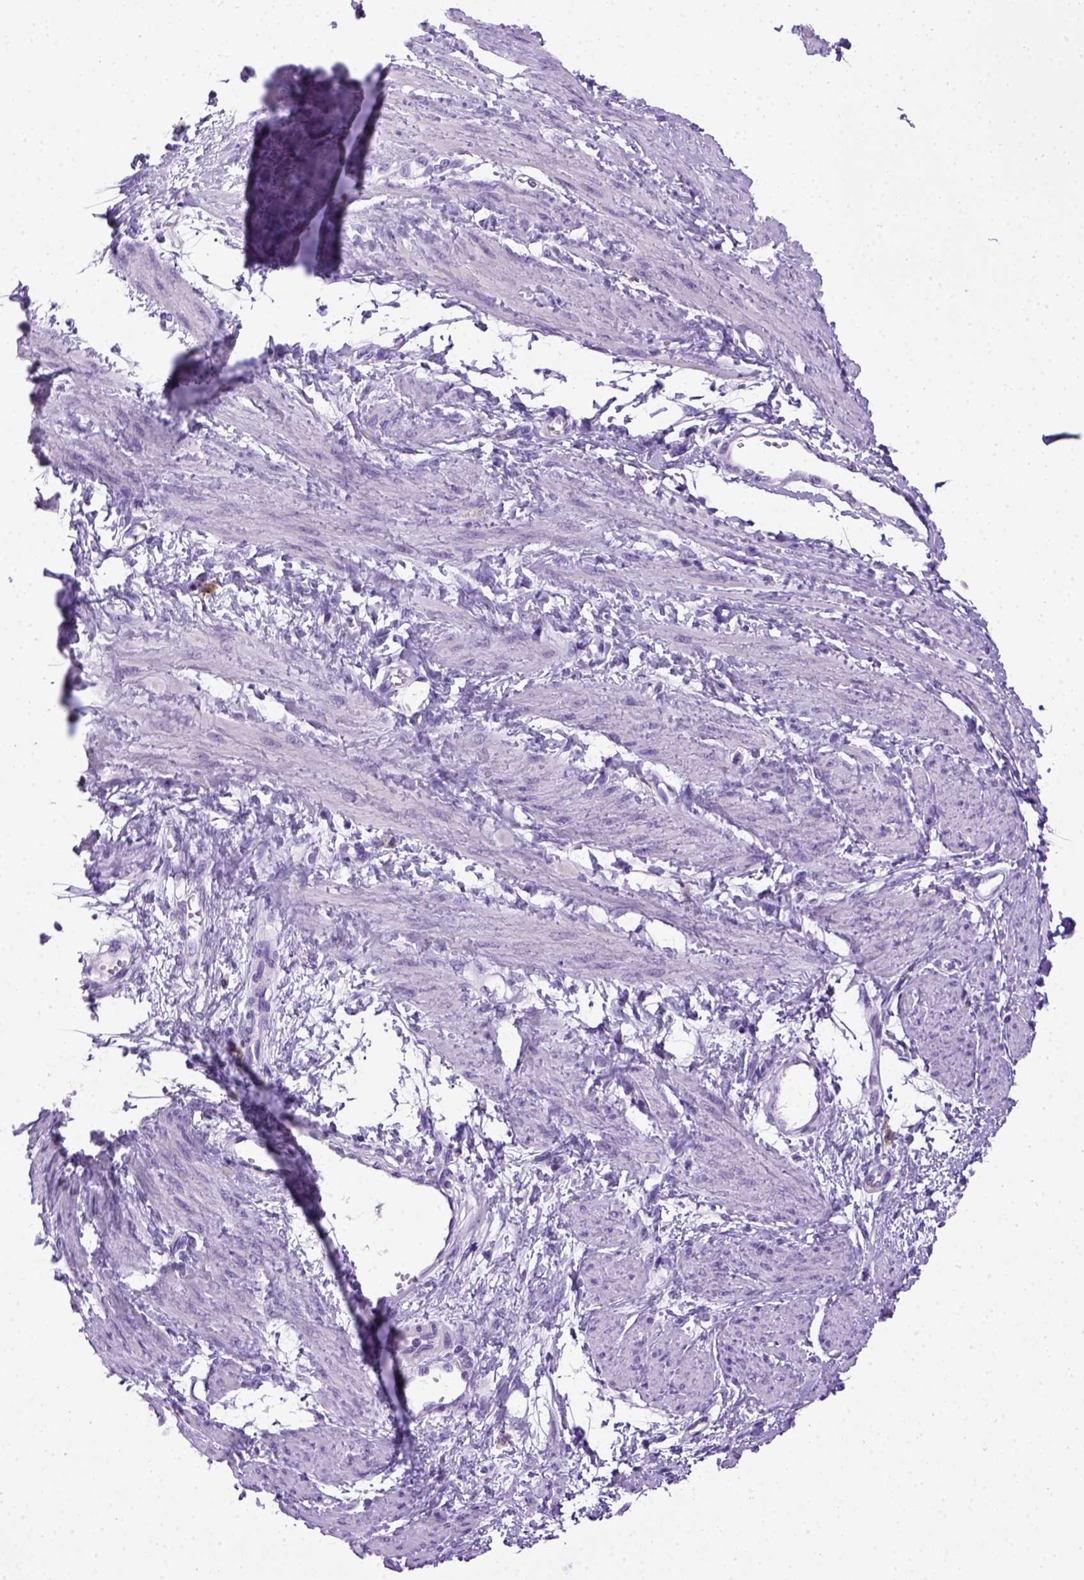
{"staining": {"intensity": "negative", "quantity": "none", "location": "none"}, "tissue": "smooth muscle", "cell_type": "Smooth muscle cells", "image_type": "normal", "snomed": [{"axis": "morphology", "description": "Normal tissue, NOS"}, {"axis": "topography", "description": "Smooth muscle"}, {"axis": "topography", "description": "Uterus"}], "caption": "The photomicrograph reveals no significant positivity in smooth muscle cells of smooth muscle. The staining was performed using DAB (3,3'-diaminobenzidine) to visualize the protein expression in brown, while the nuclei were stained in blue with hematoxylin (Magnification: 20x).", "gene": "ITGAX", "patient": {"sex": "female", "age": 39}}